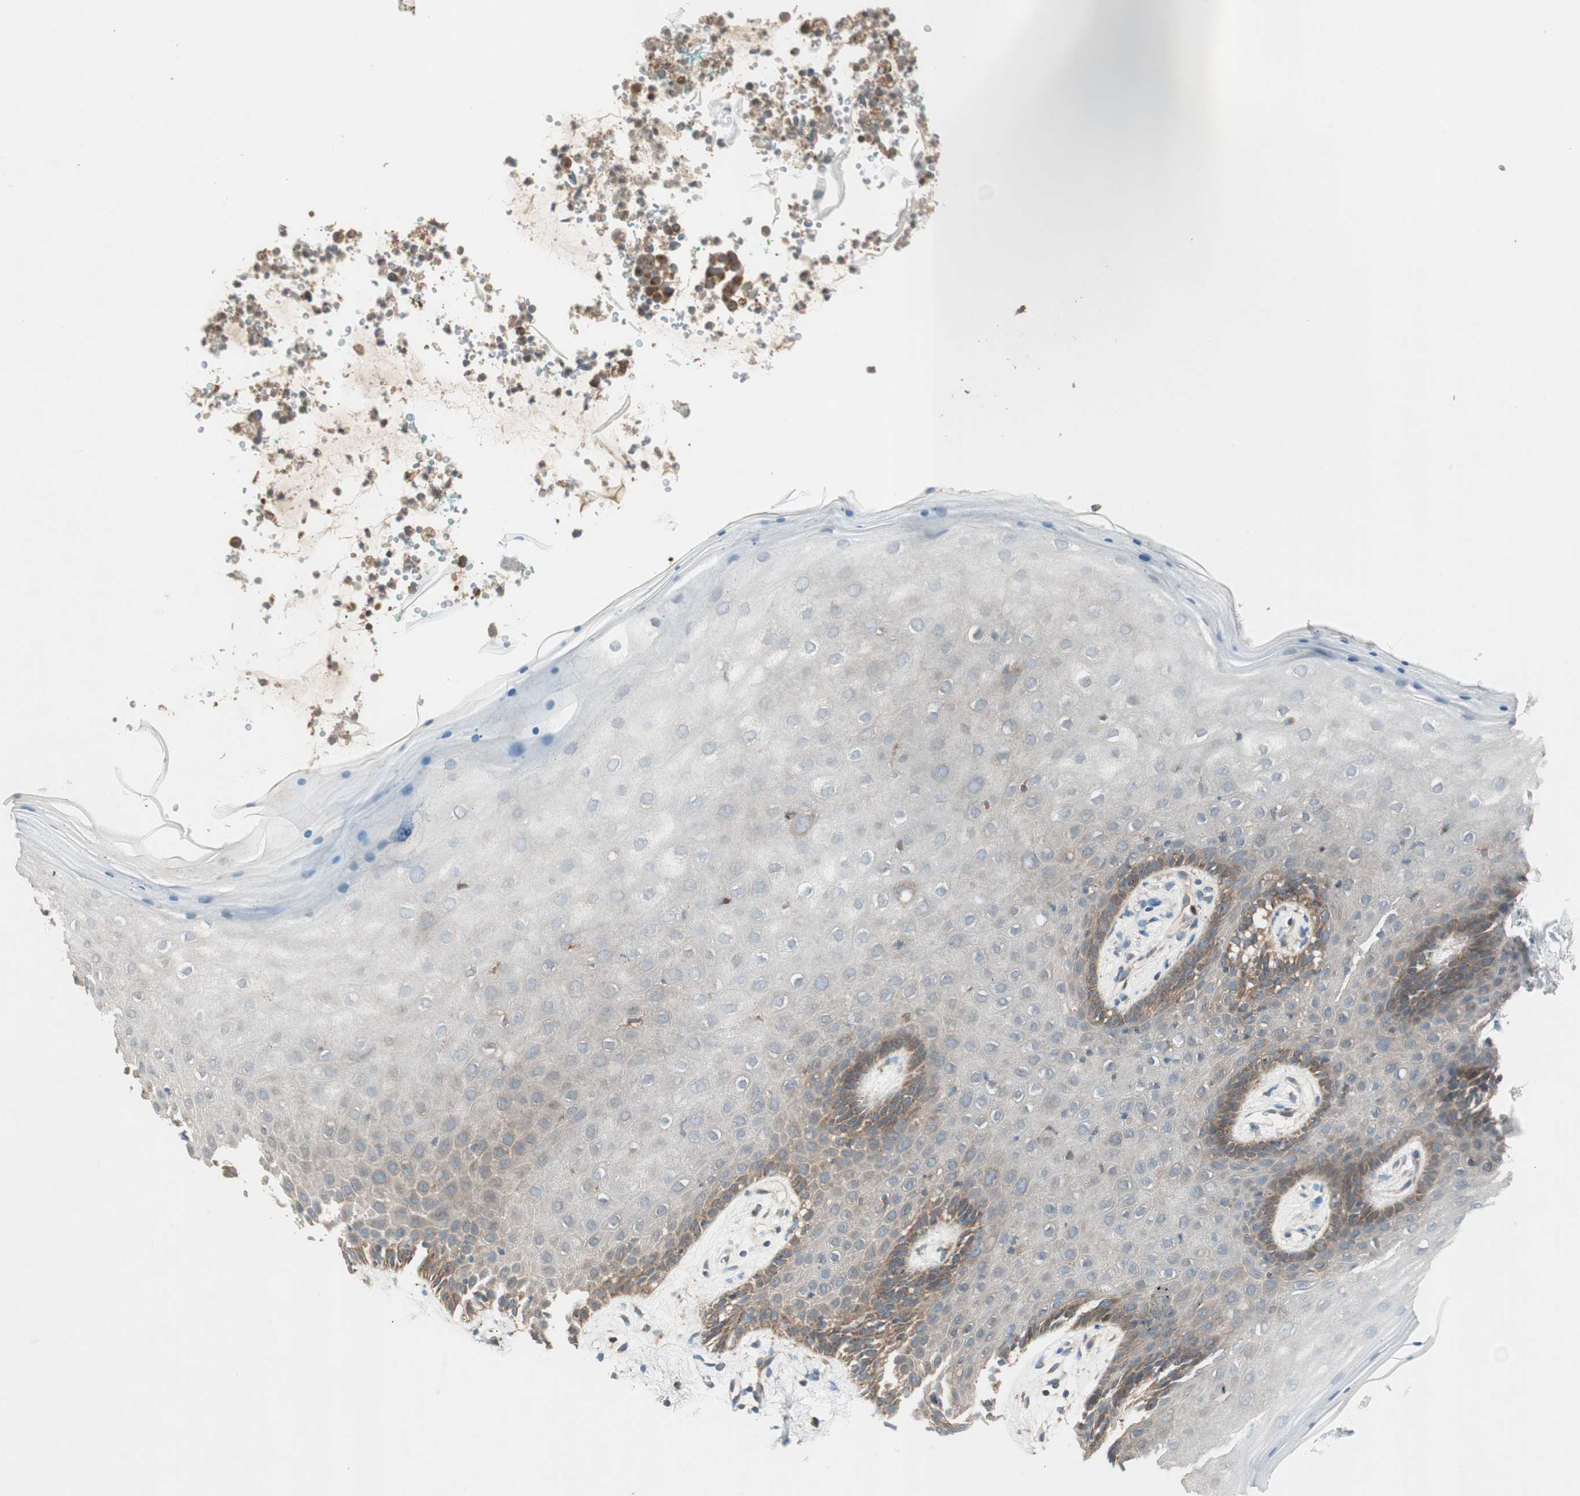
{"staining": {"intensity": "moderate", "quantity": "25%-75%", "location": "cytoplasmic/membranous"}, "tissue": "vagina", "cell_type": "Squamous epithelial cells", "image_type": "normal", "snomed": [{"axis": "morphology", "description": "Normal tissue, NOS"}, {"axis": "topography", "description": "Vagina"}], "caption": "DAB (3,3'-diaminobenzidine) immunohistochemical staining of normal vagina exhibits moderate cytoplasmic/membranous protein positivity in about 25%-75% of squamous epithelial cells. (Stains: DAB in brown, nuclei in blue, Microscopy: brightfield microscopy at high magnification).", "gene": "CHADL", "patient": {"sex": "female", "age": 44}}